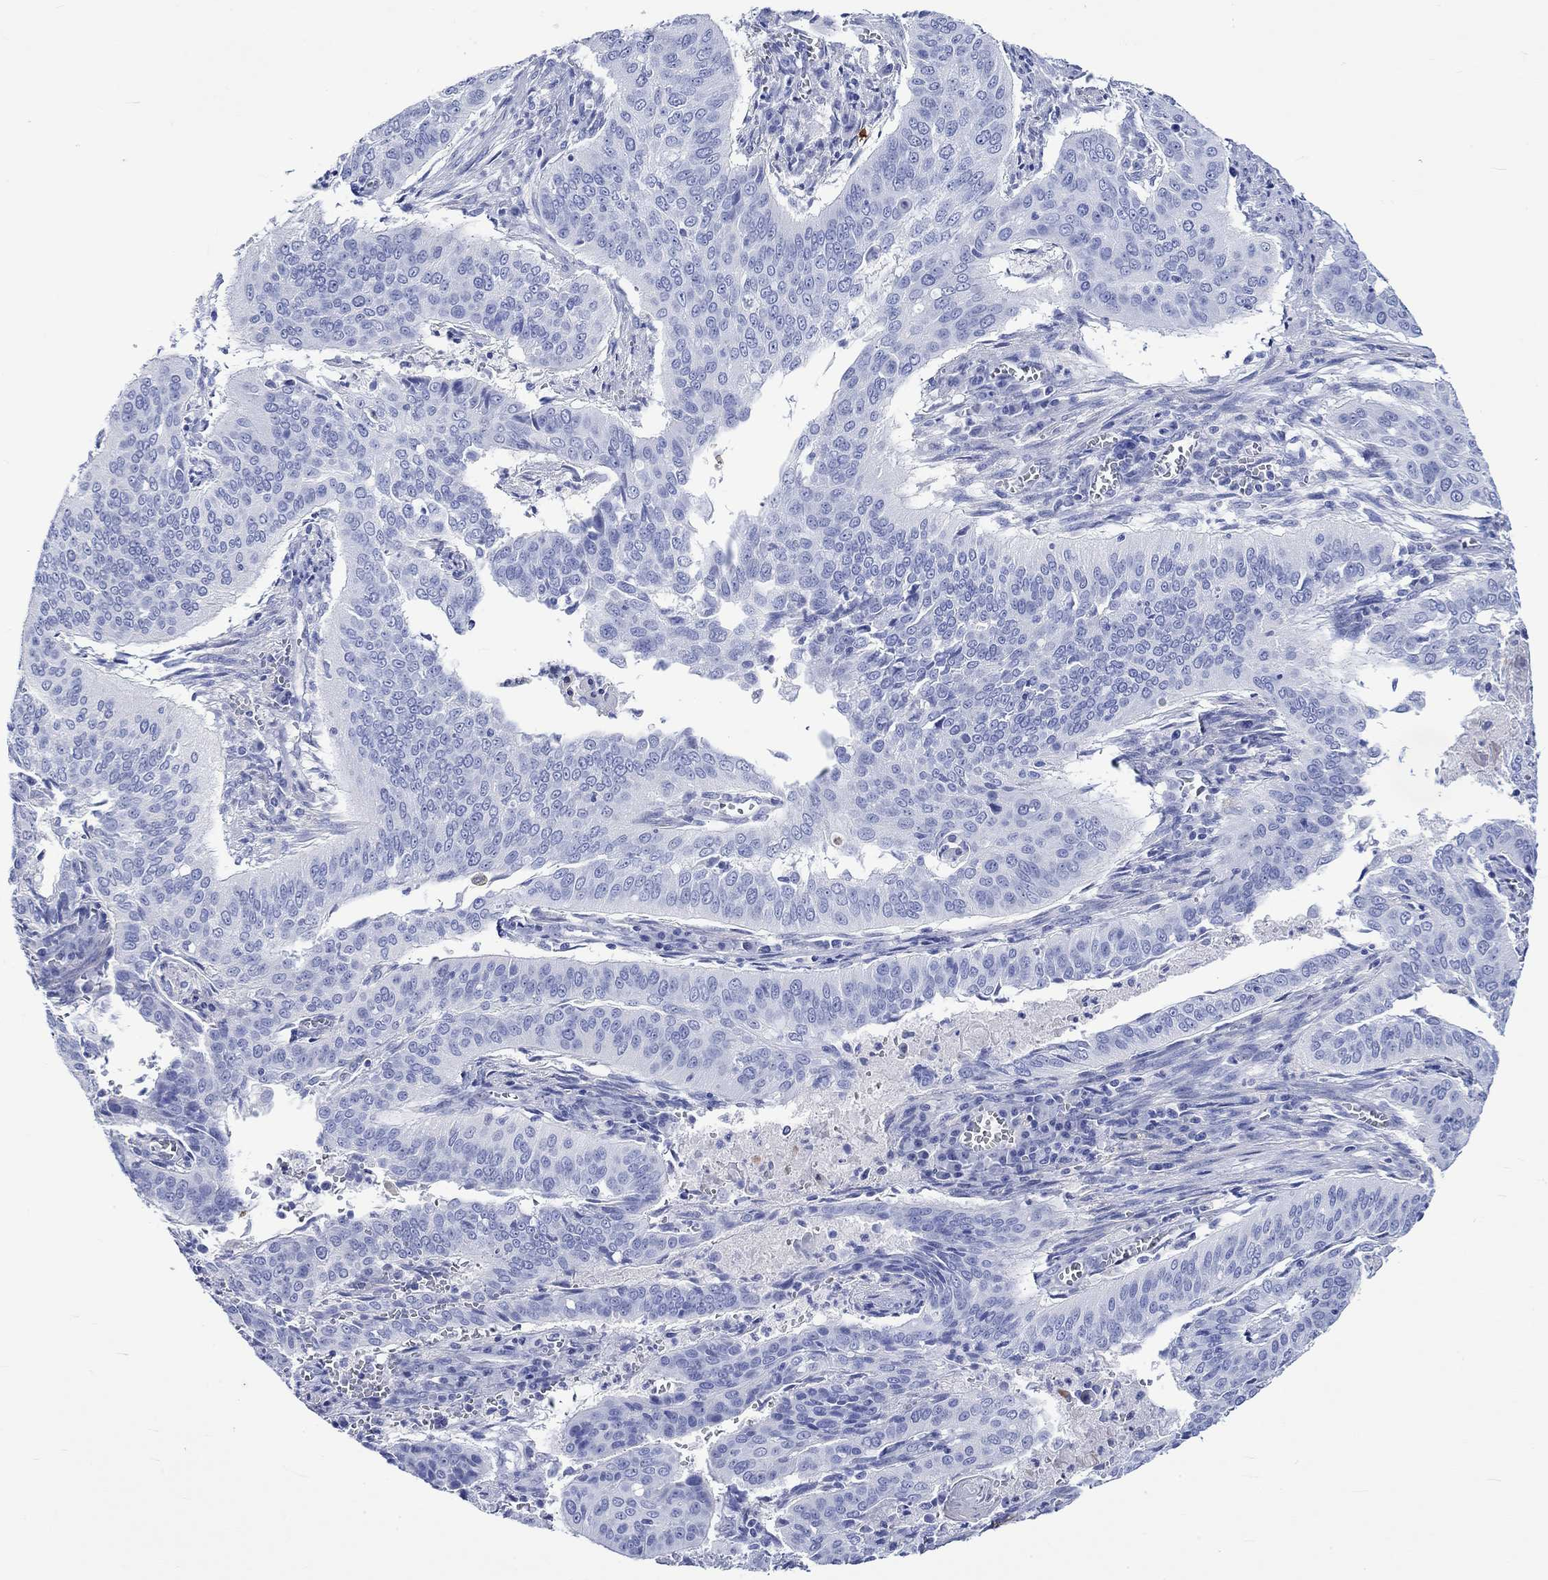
{"staining": {"intensity": "negative", "quantity": "none", "location": "none"}, "tissue": "cervical cancer", "cell_type": "Tumor cells", "image_type": "cancer", "snomed": [{"axis": "morphology", "description": "Squamous cell carcinoma, NOS"}, {"axis": "topography", "description": "Cervix"}], "caption": "Immunohistochemistry (IHC) micrograph of squamous cell carcinoma (cervical) stained for a protein (brown), which shows no staining in tumor cells.", "gene": "CRYAB", "patient": {"sex": "female", "age": 39}}